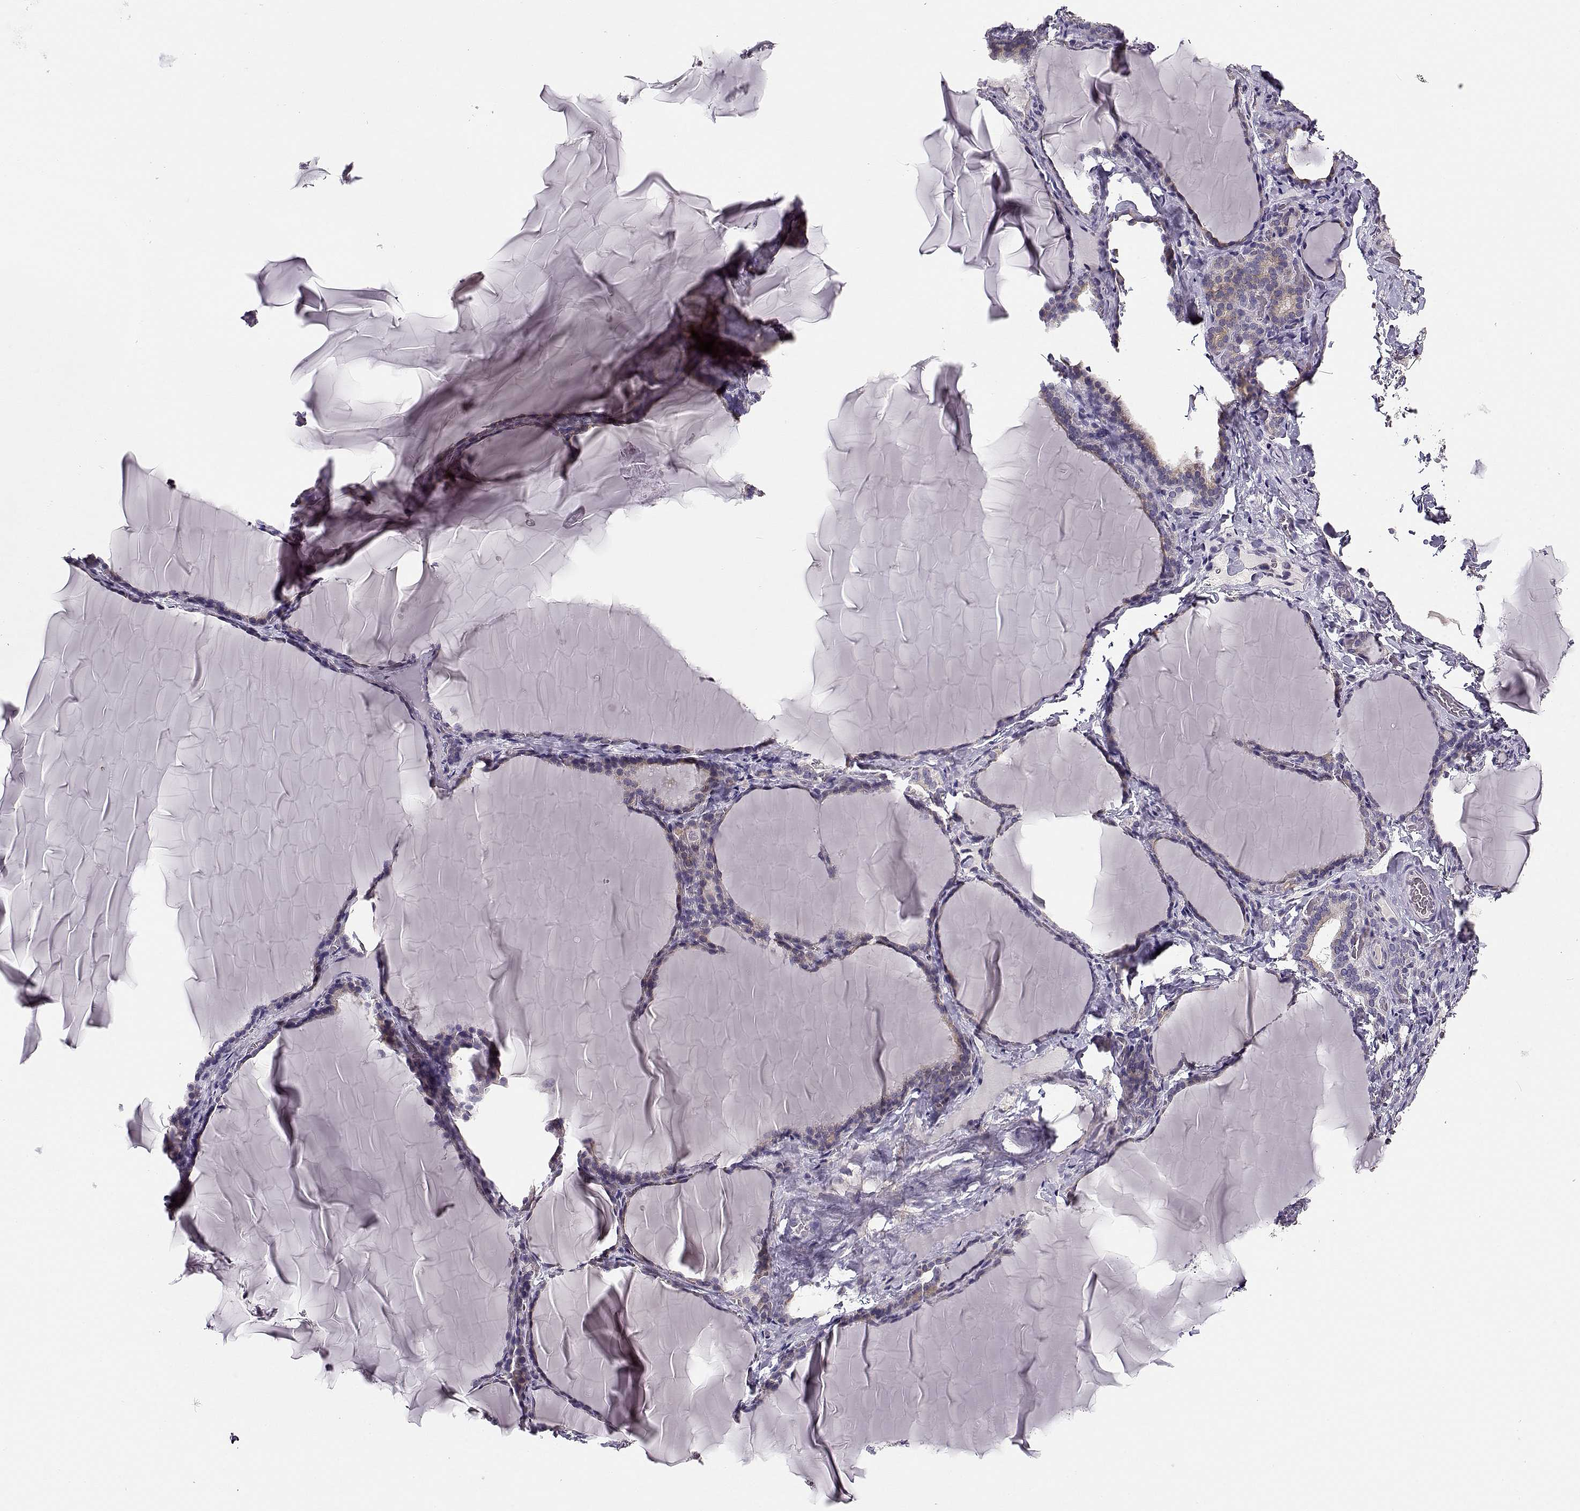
{"staining": {"intensity": "negative", "quantity": "none", "location": "none"}, "tissue": "thyroid gland", "cell_type": "Glandular cells", "image_type": "normal", "snomed": [{"axis": "morphology", "description": "Normal tissue, NOS"}, {"axis": "morphology", "description": "Hyperplasia, NOS"}, {"axis": "topography", "description": "Thyroid gland"}], "caption": "This is a image of immunohistochemistry (IHC) staining of normal thyroid gland, which shows no staining in glandular cells.", "gene": "TMEM145", "patient": {"sex": "female", "age": 27}}